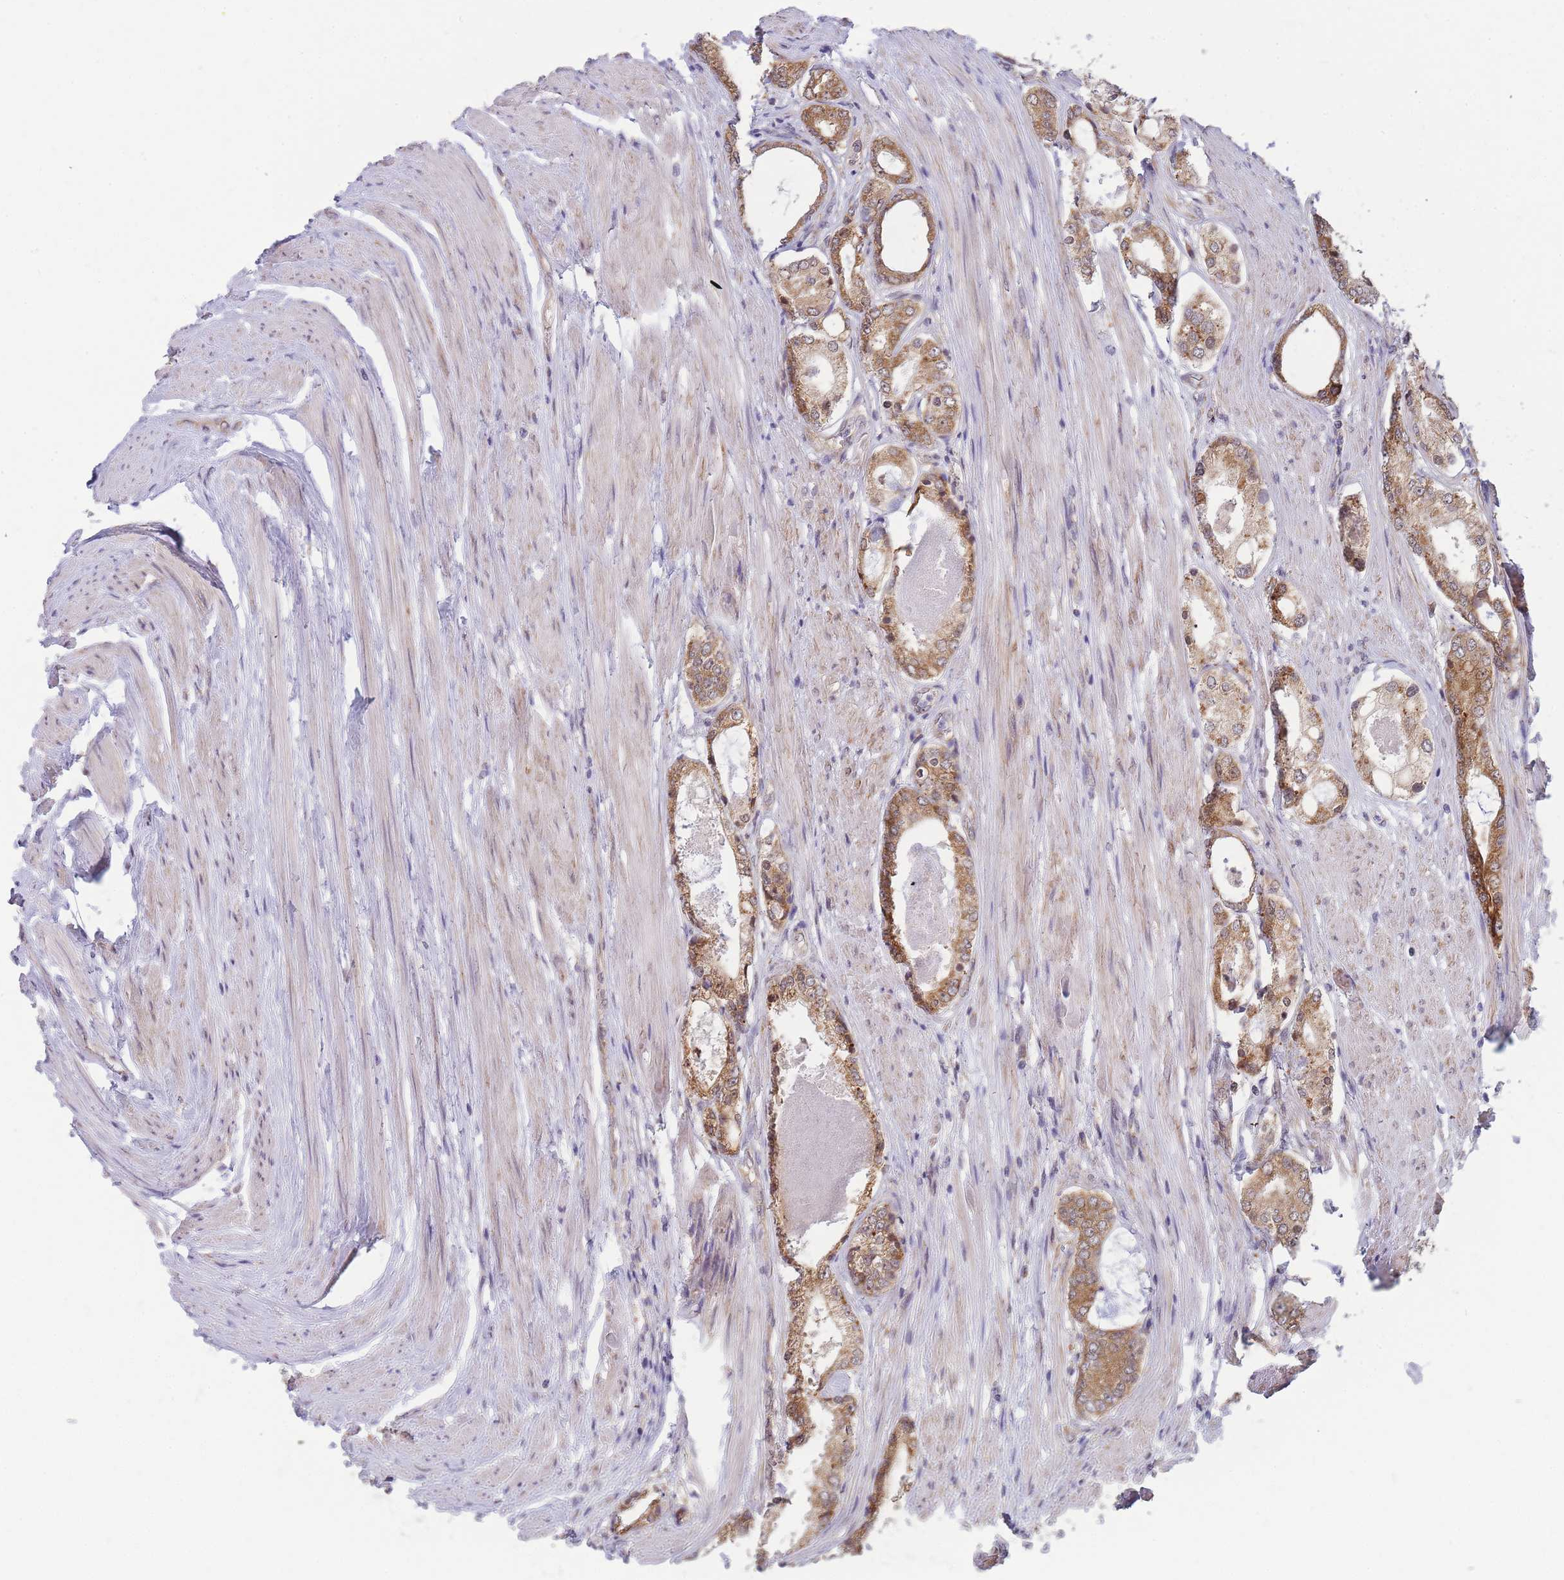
{"staining": {"intensity": "moderate", "quantity": ">75%", "location": "cytoplasmic/membranous"}, "tissue": "prostate cancer", "cell_type": "Tumor cells", "image_type": "cancer", "snomed": [{"axis": "morphology", "description": "Adenocarcinoma, Low grade"}, {"axis": "topography", "description": "Prostate"}], "caption": "Prostate cancer (adenocarcinoma (low-grade)) stained for a protein shows moderate cytoplasmic/membranous positivity in tumor cells.", "gene": "MRPL23", "patient": {"sex": "male", "age": 68}}